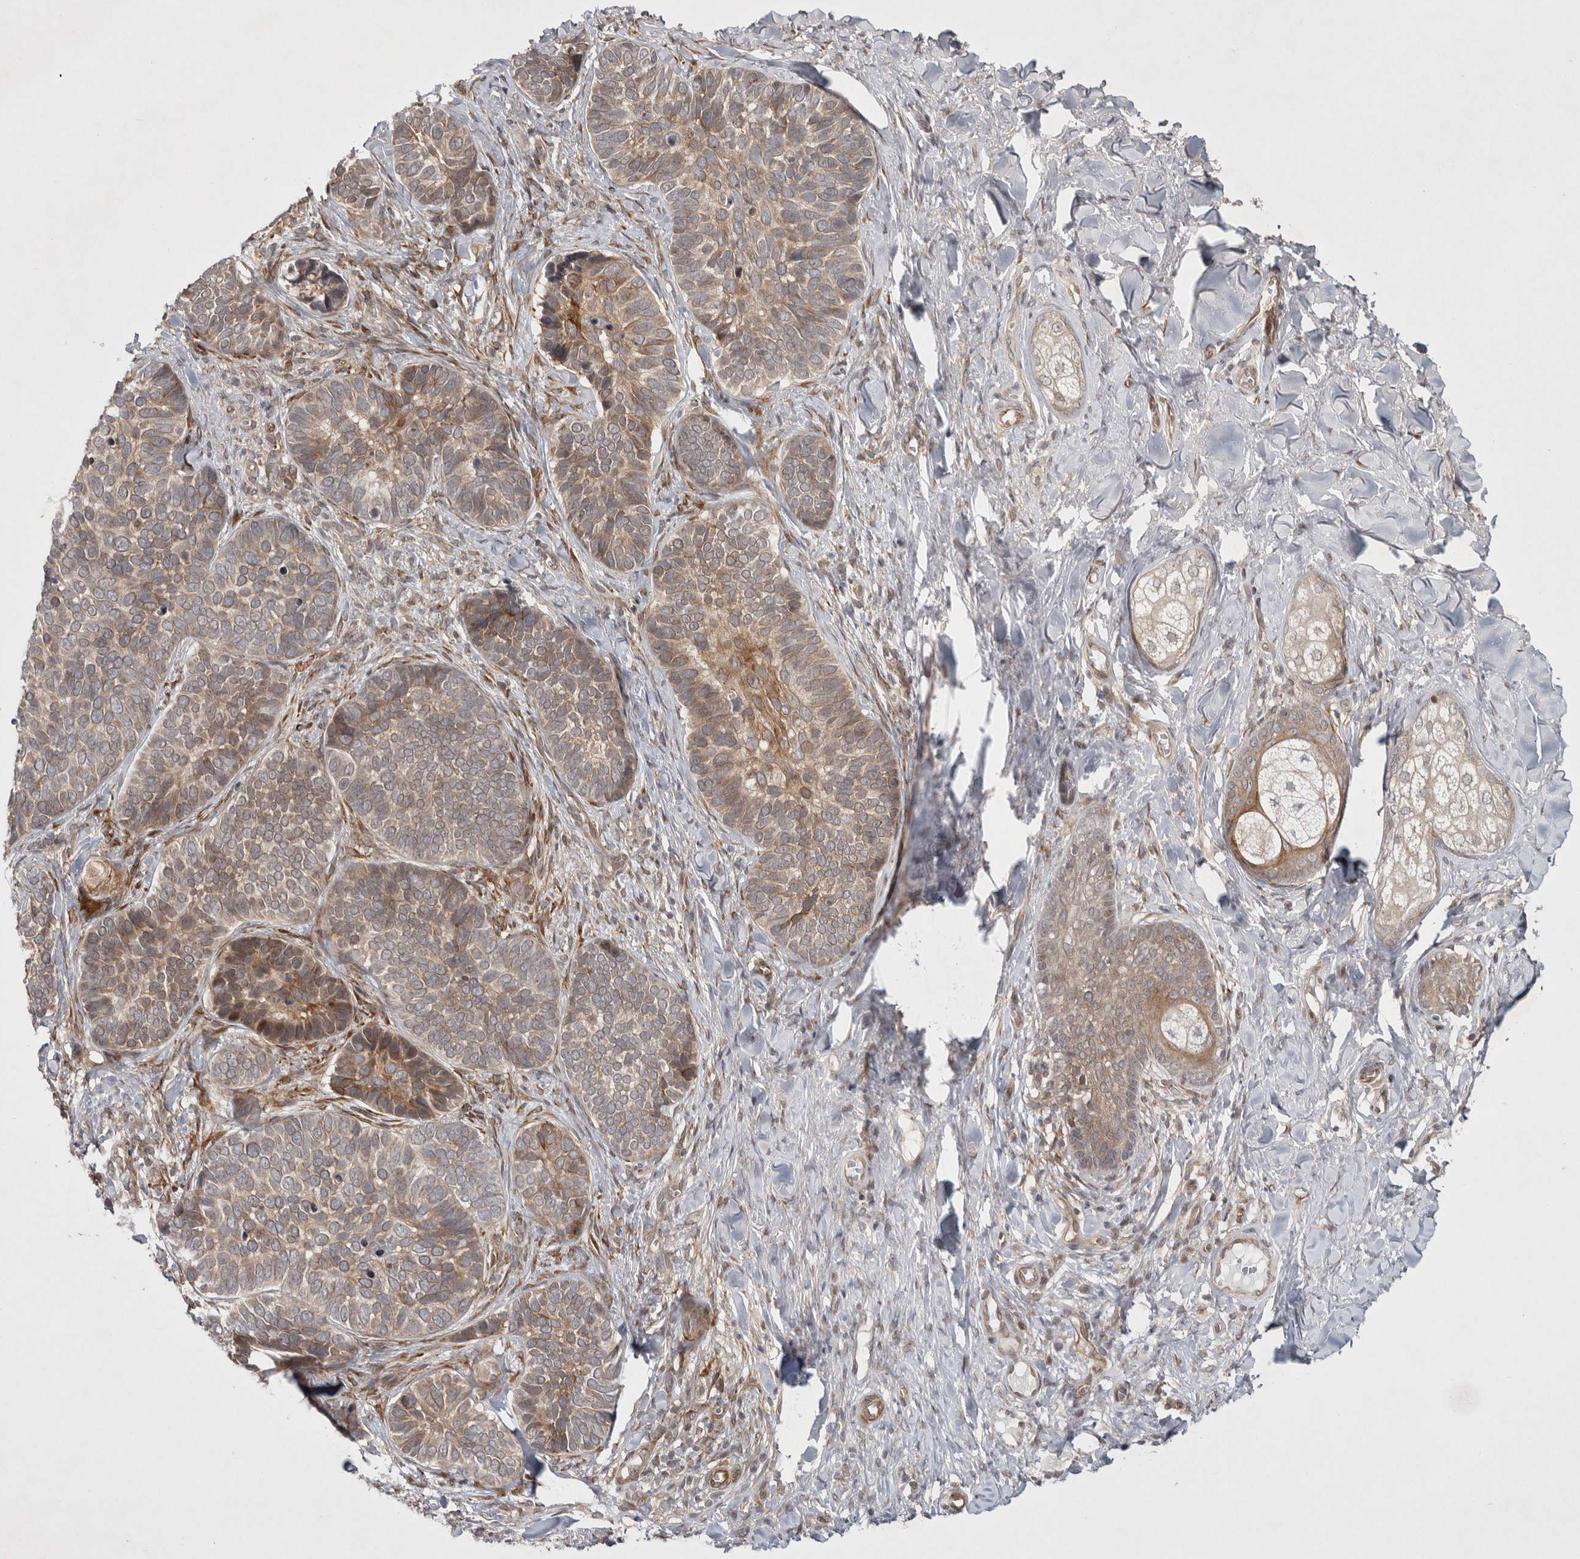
{"staining": {"intensity": "moderate", "quantity": ">75%", "location": "cytoplasmic/membranous"}, "tissue": "skin cancer", "cell_type": "Tumor cells", "image_type": "cancer", "snomed": [{"axis": "morphology", "description": "Basal cell carcinoma"}, {"axis": "topography", "description": "Skin"}], "caption": "DAB immunohistochemical staining of human basal cell carcinoma (skin) exhibits moderate cytoplasmic/membranous protein staining in approximately >75% of tumor cells.", "gene": "ZNF318", "patient": {"sex": "male", "age": 62}}